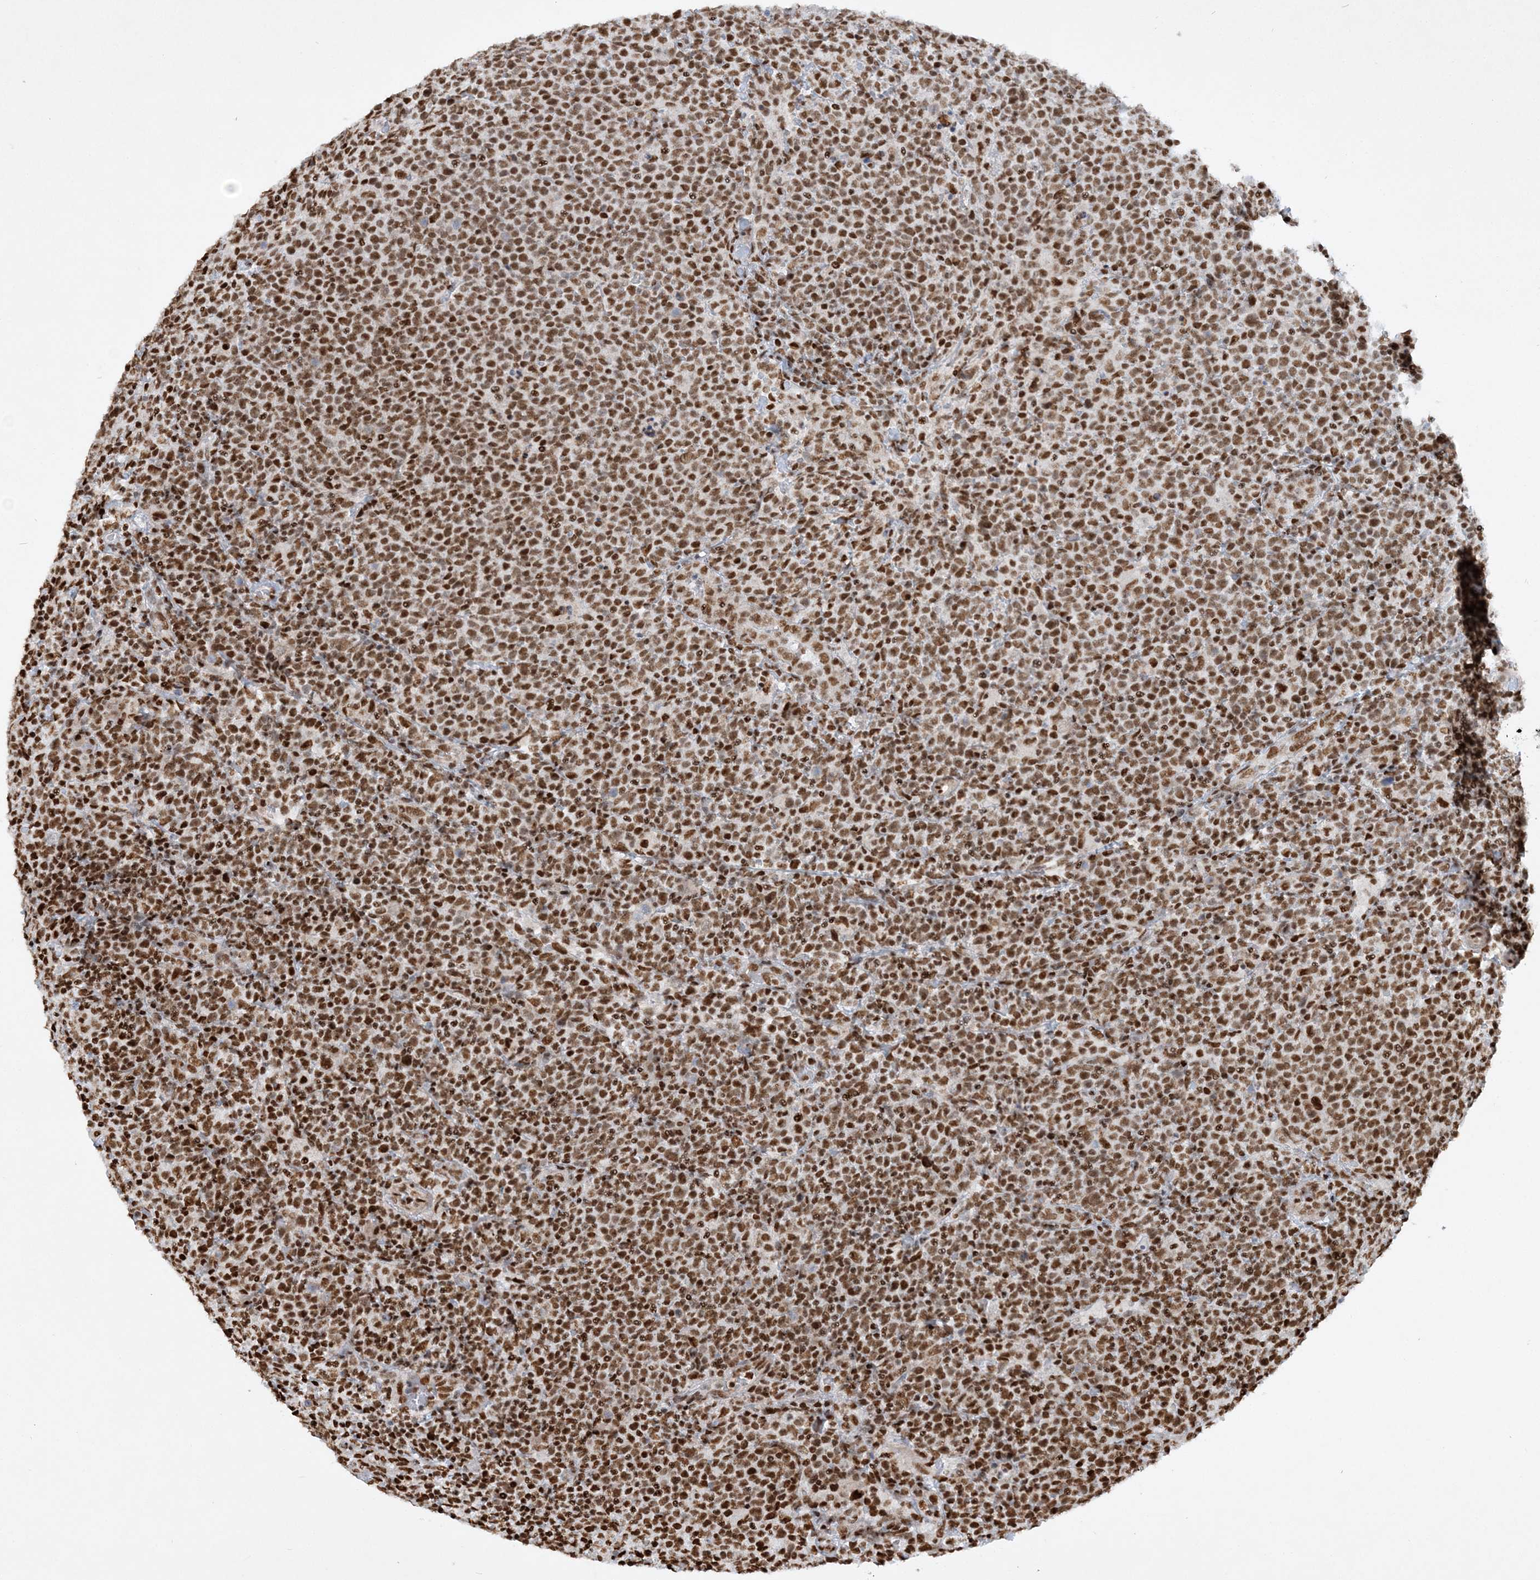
{"staining": {"intensity": "moderate", "quantity": ">75%", "location": "nuclear"}, "tissue": "lymphoma", "cell_type": "Tumor cells", "image_type": "cancer", "snomed": [{"axis": "morphology", "description": "Malignant lymphoma, non-Hodgkin's type, High grade"}, {"axis": "topography", "description": "Lymph node"}], "caption": "This image demonstrates immunohistochemistry (IHC) staining of high-grade malignant lymphoma, non-Hodgkin's type, with medium moderate nuclear expression in about >75% of tumor cells.", "gene": "DELE1", "patient": {"sex": "male", "age": 61}}